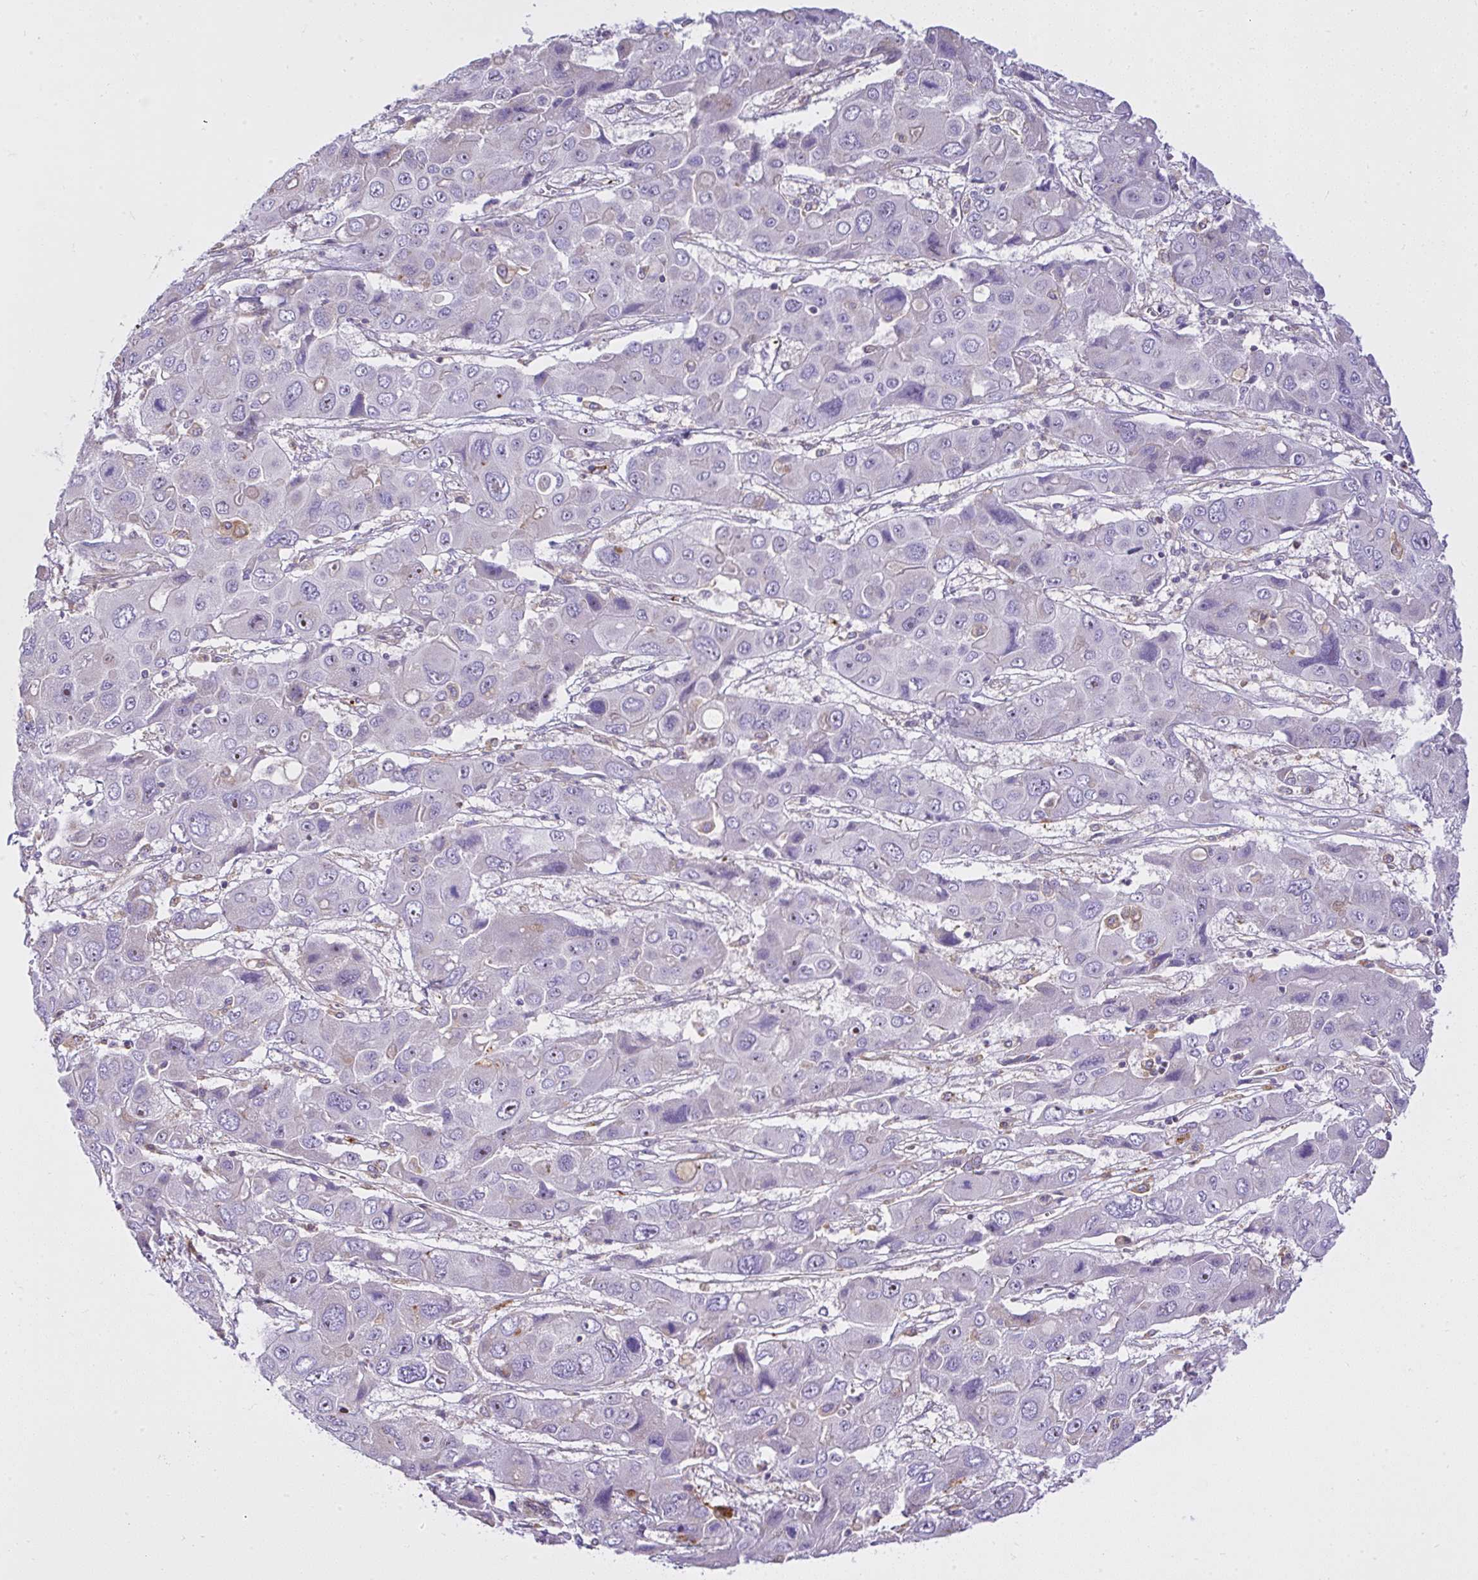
{"staining": {"intensity": "negative", "quantity": "none", "location": "none"}, "tissue": "liver cancer", "cell_type": "Tumor cells", "image_type": "cancer", "snomed": [{"axis": "morphology", "description": "Cholangiocarcinoma"}, {"axis": "topography", "description": "Liver"}], "caption": "There is no significant expression in tumor cells of liver cancer (cholangiocarcinoma).", "gene": "CCDC142", "patient": {"sex": "male", "age": 67}}